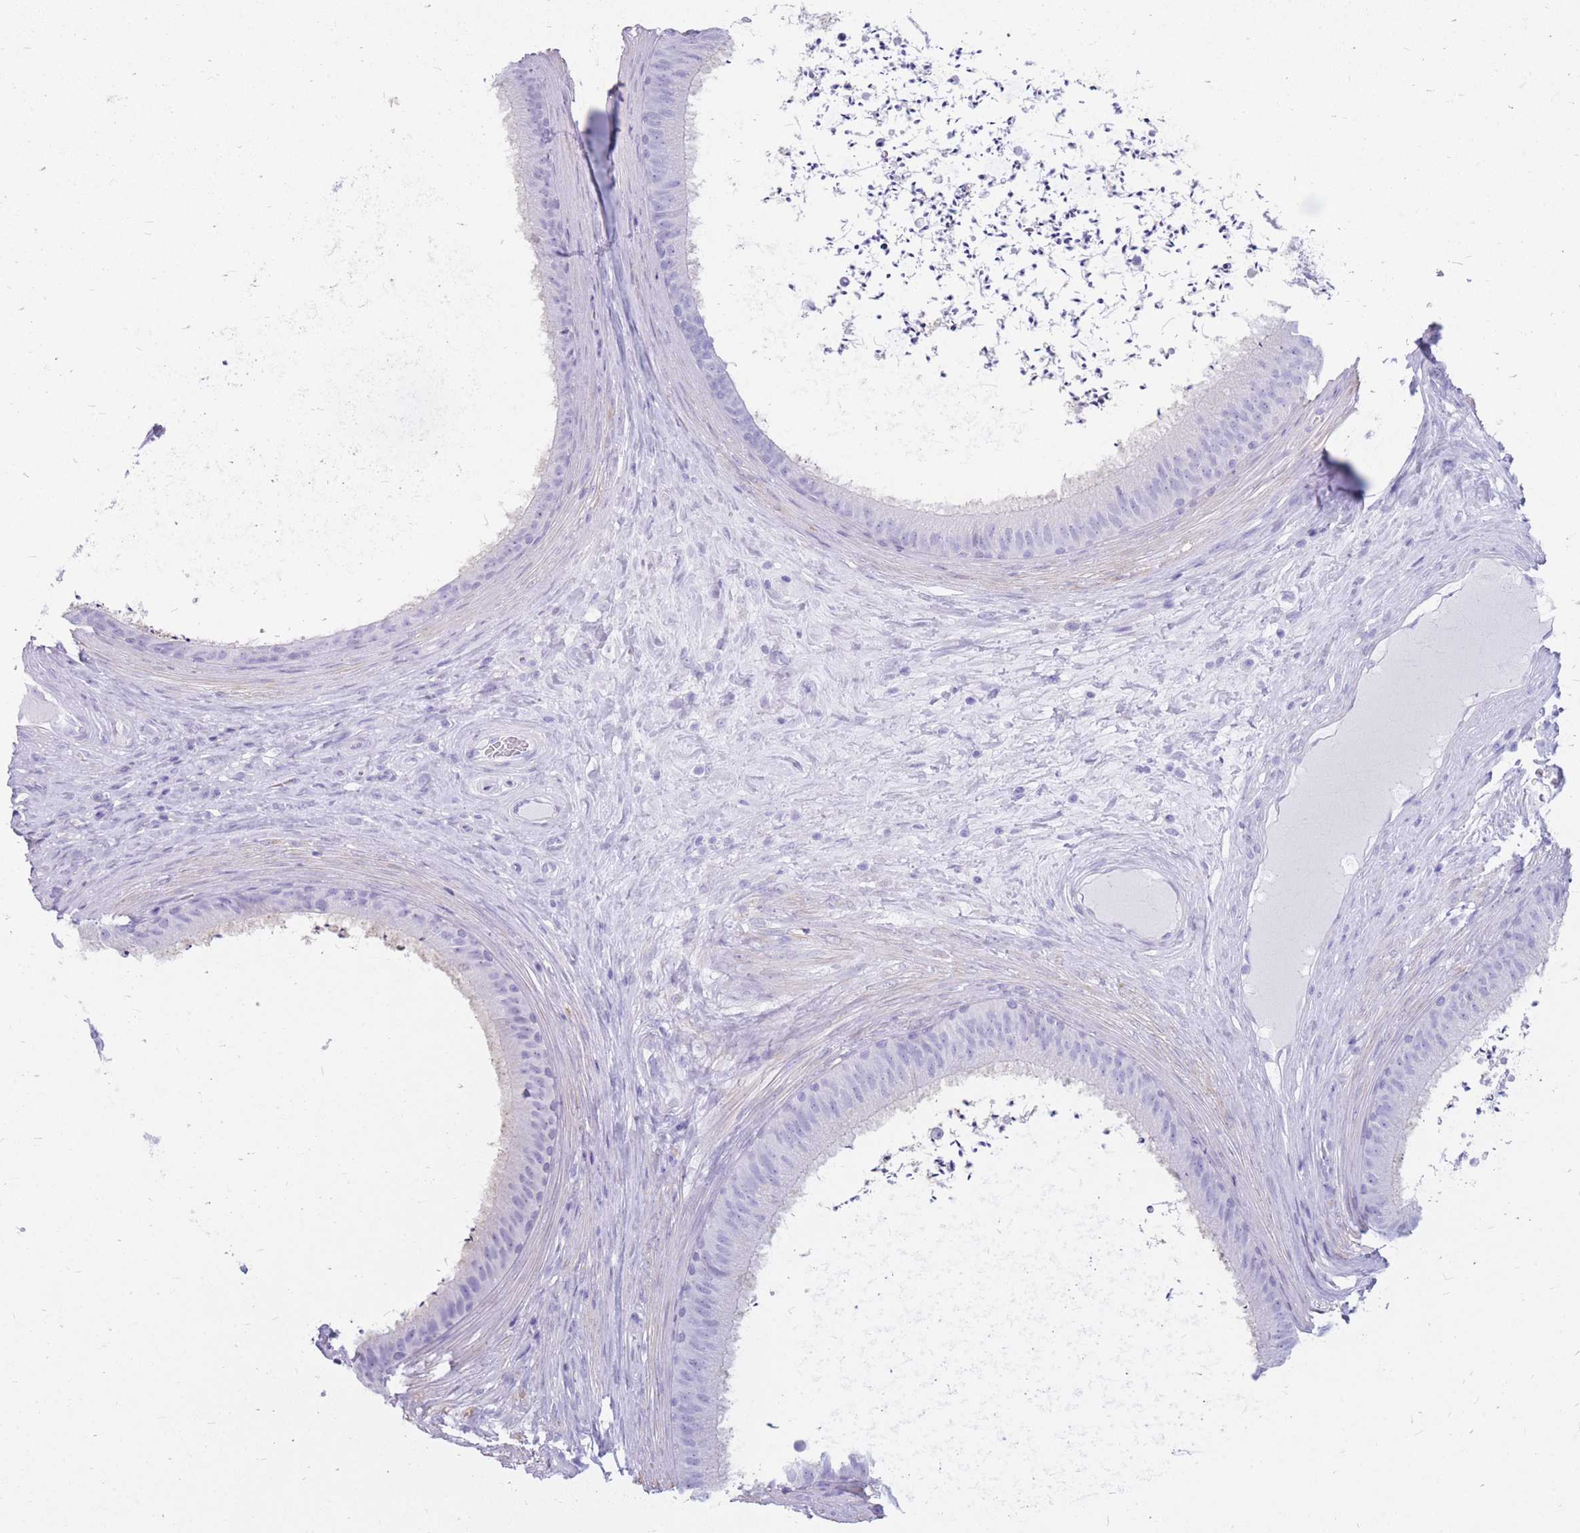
{"staining": {"intensity": "negative", "quantity": "none", "location": "none"}, "tissue": "epididymis", "cell_type": "Glandular cells", "image_type": "normal", "snomed": [{"axis": "morphology", "description": "Normal tissue, NOS"}, {"axis": "topography", "description": "Testis"}, {"axis": "topography", "description": "Epididymis"}], "caption": "Epididymis stained for a protein using IHC exhibits no staining glandular cells.", "gene": "CYP21A2", "patient": {"sex": "male", "age": 41}}